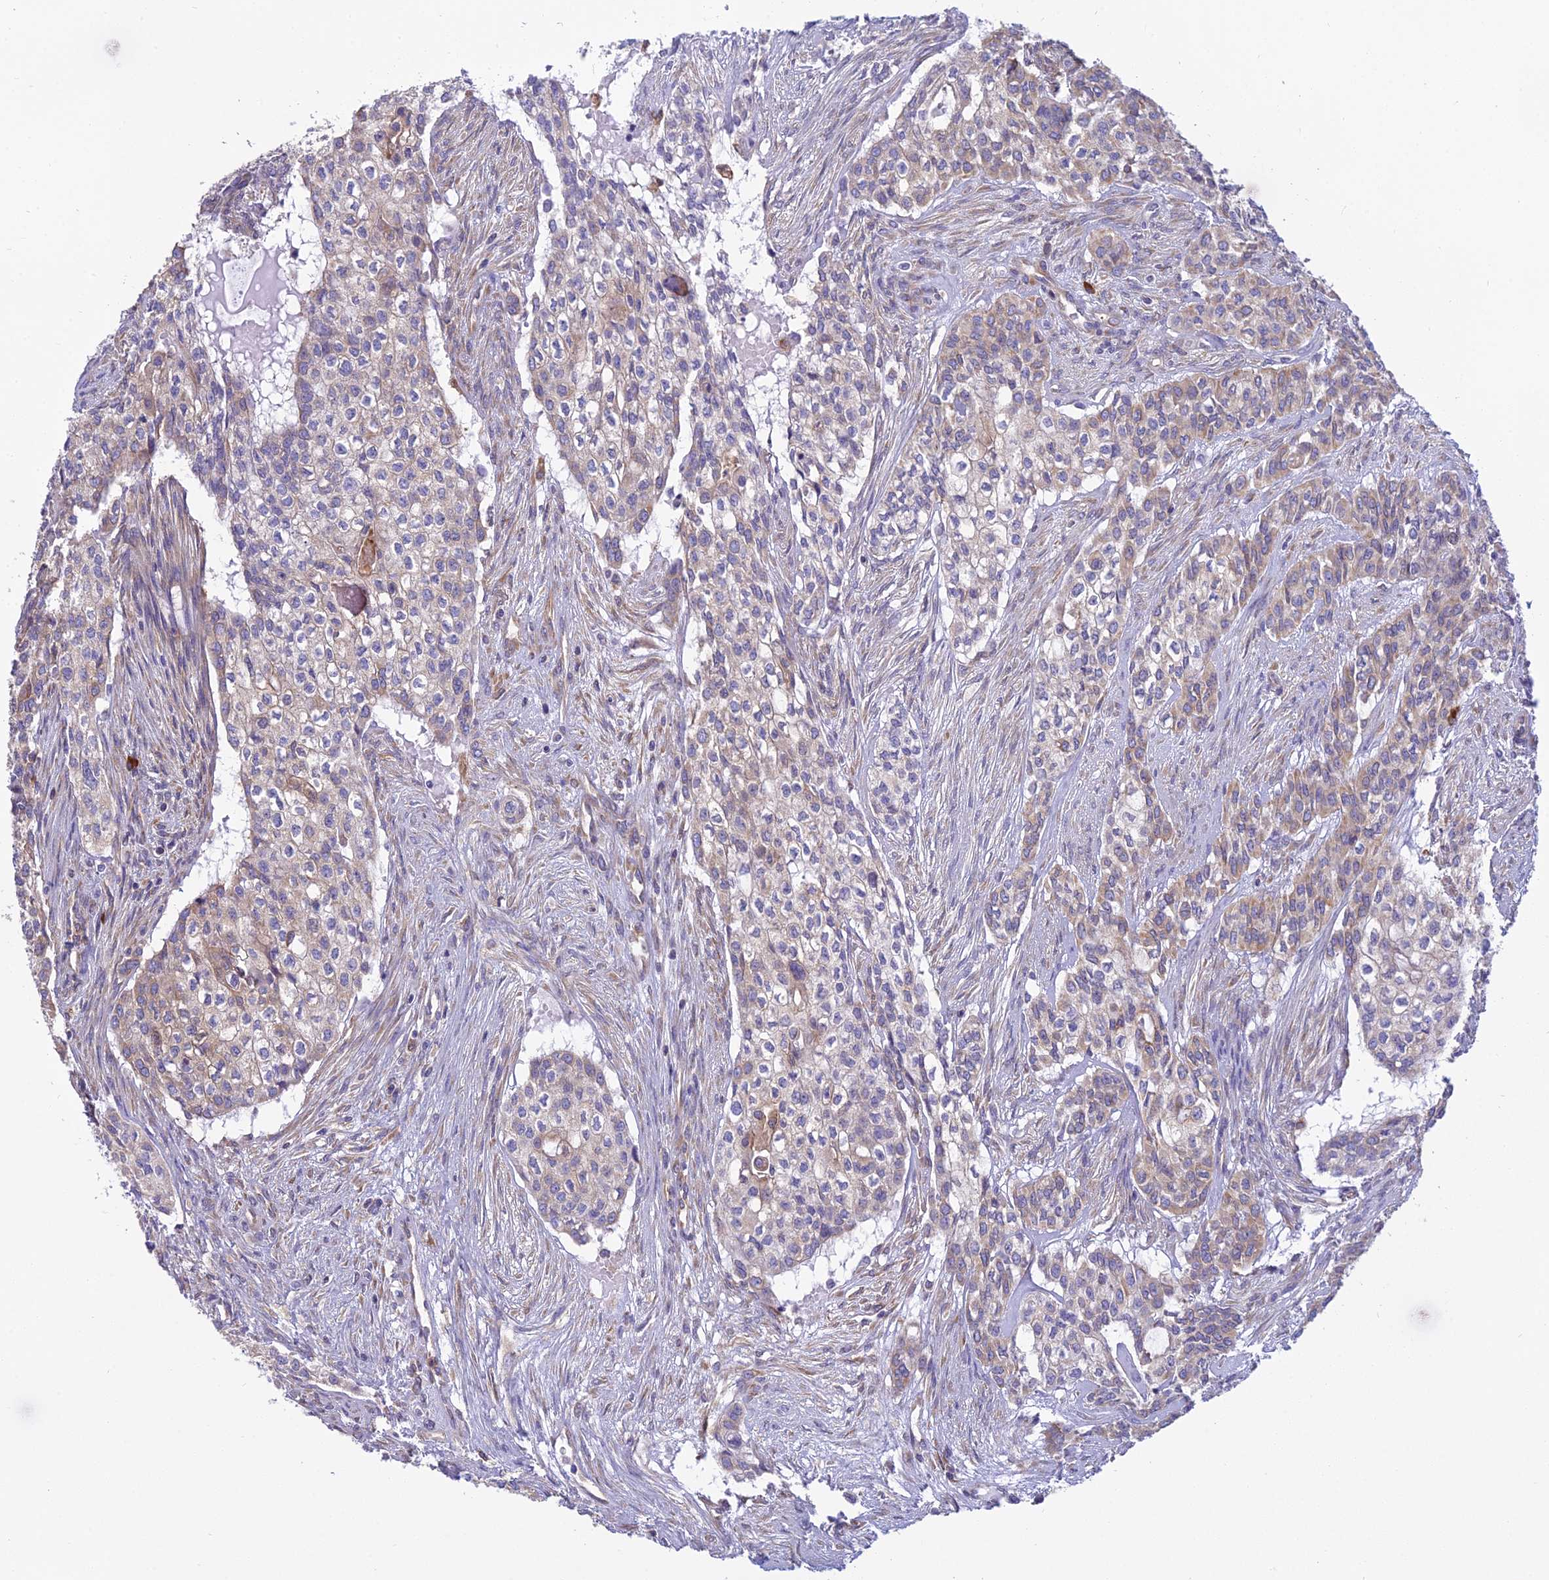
{"staining": {"intensity": "weak", "quantity": "25%-75%", "location": "cytoplasmic/membranous"}, "tissue": "head and neck cancer", "cell_type": "Tumor cells", "image_type": "cancer", "snomed": [{"axis": "morphology", "description": "Adenocarcinoma, NOS"}, {"axis": "topography", "description": "Head-Neck"}], "caption": "Adenocarcinoma (head and neck) stained with DAB immunohistochemistry (IHC) exhibits low levels of weak cytoplasmic/membranous expression in about 25%-75% of tumor cells. (brown staining indicates protein expression, while blue staining denotes nuclei).", "gene": "HM13", "patient": {"sex": "male", "age": 81}}